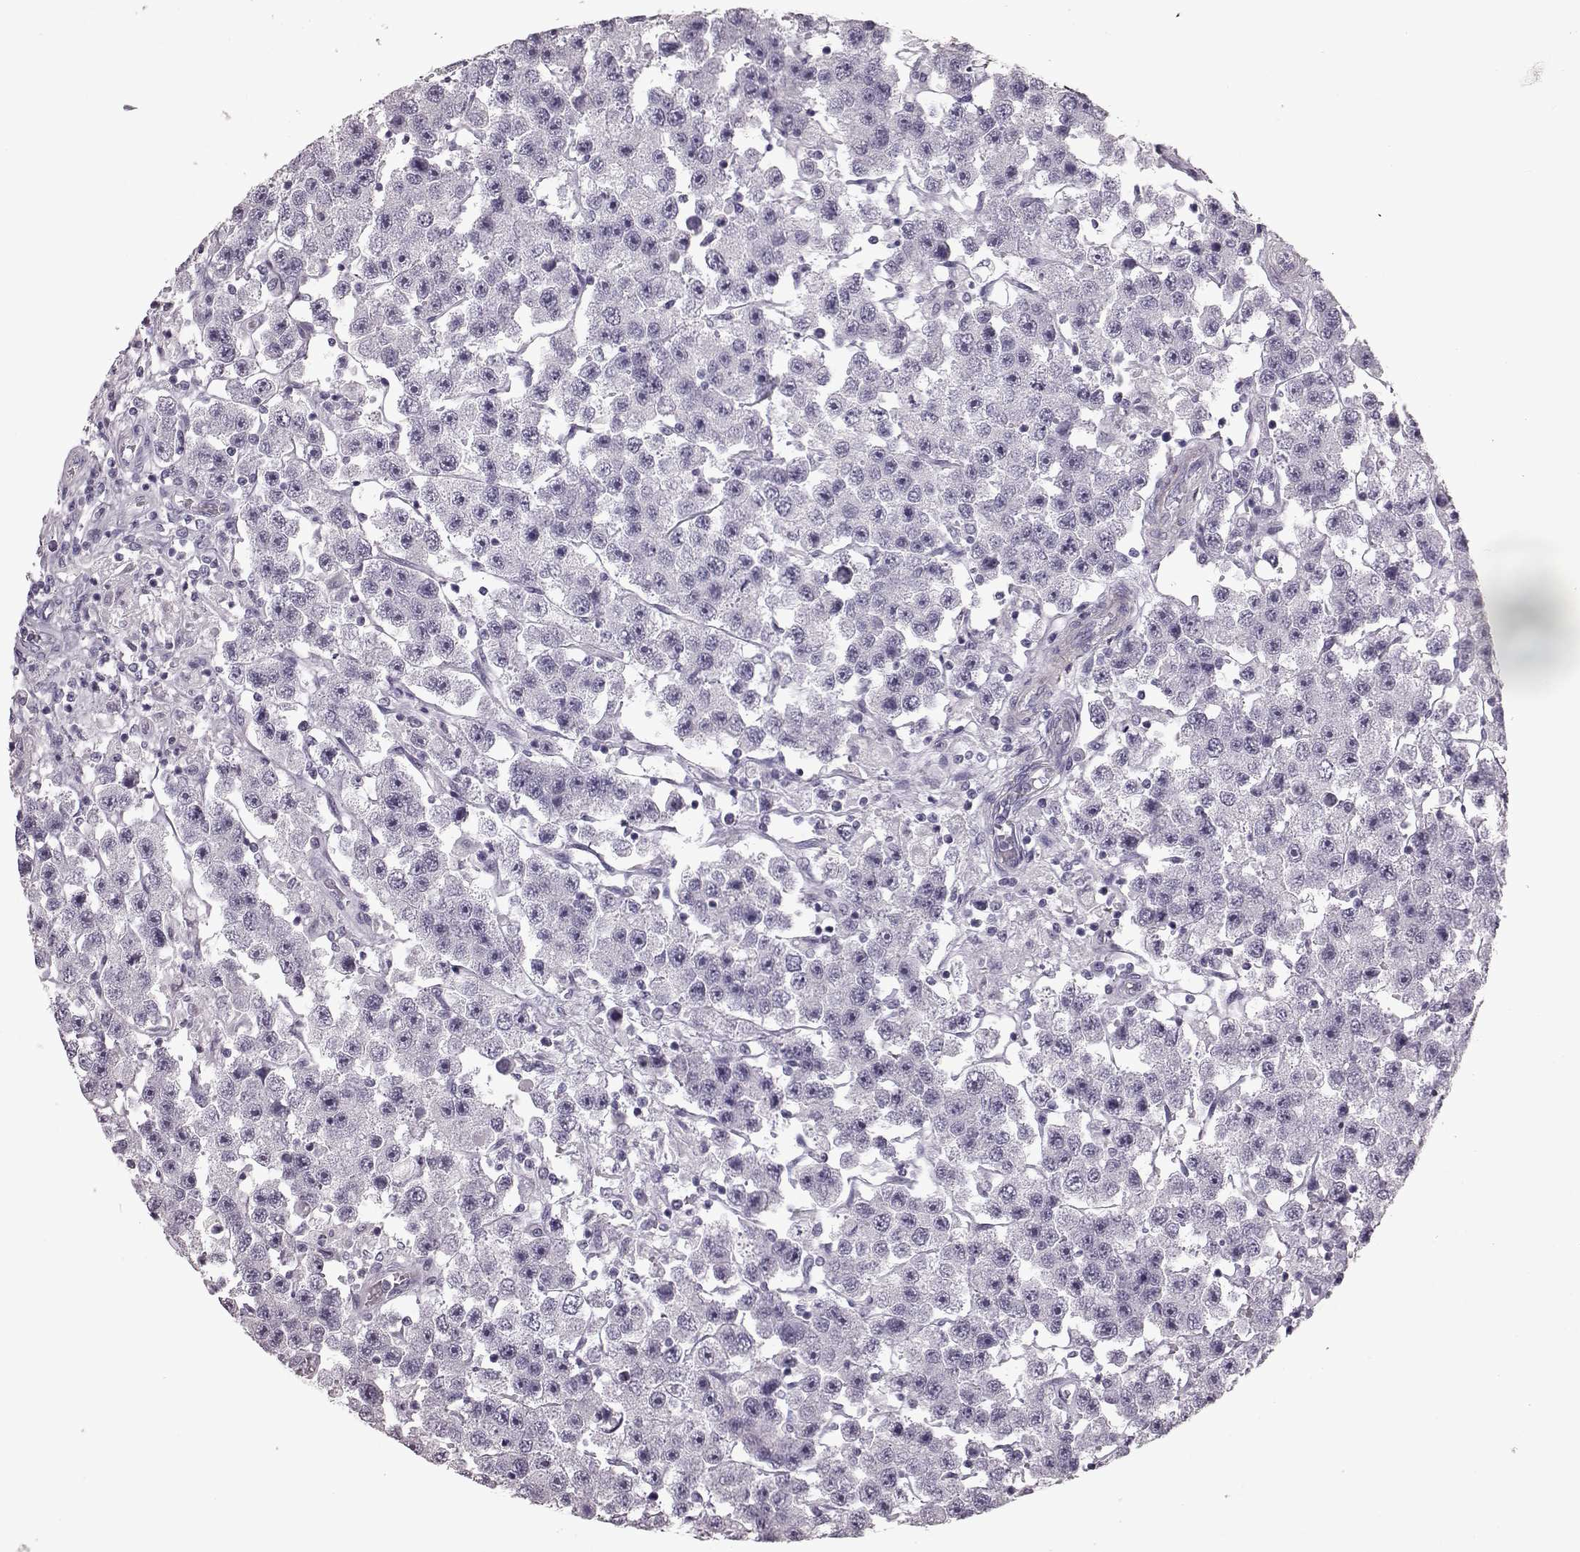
{"staining": {"intensity": "negative", "quantity": "none", "location": "none"}, "tissue": "testis cancer", "cell_type": "Tumor cells", "image_type": "cancer", "snomed": [{"axis": "morphology", "description": "Seminoma, NOS"}, {"axis": "topography", "description": "Testis"}], "caption": "Tumor cells are negative for brown protein staining in seminoma (testis).", "gene": "CRYBA2", "patient": {"sex": "male", "age": 45}}